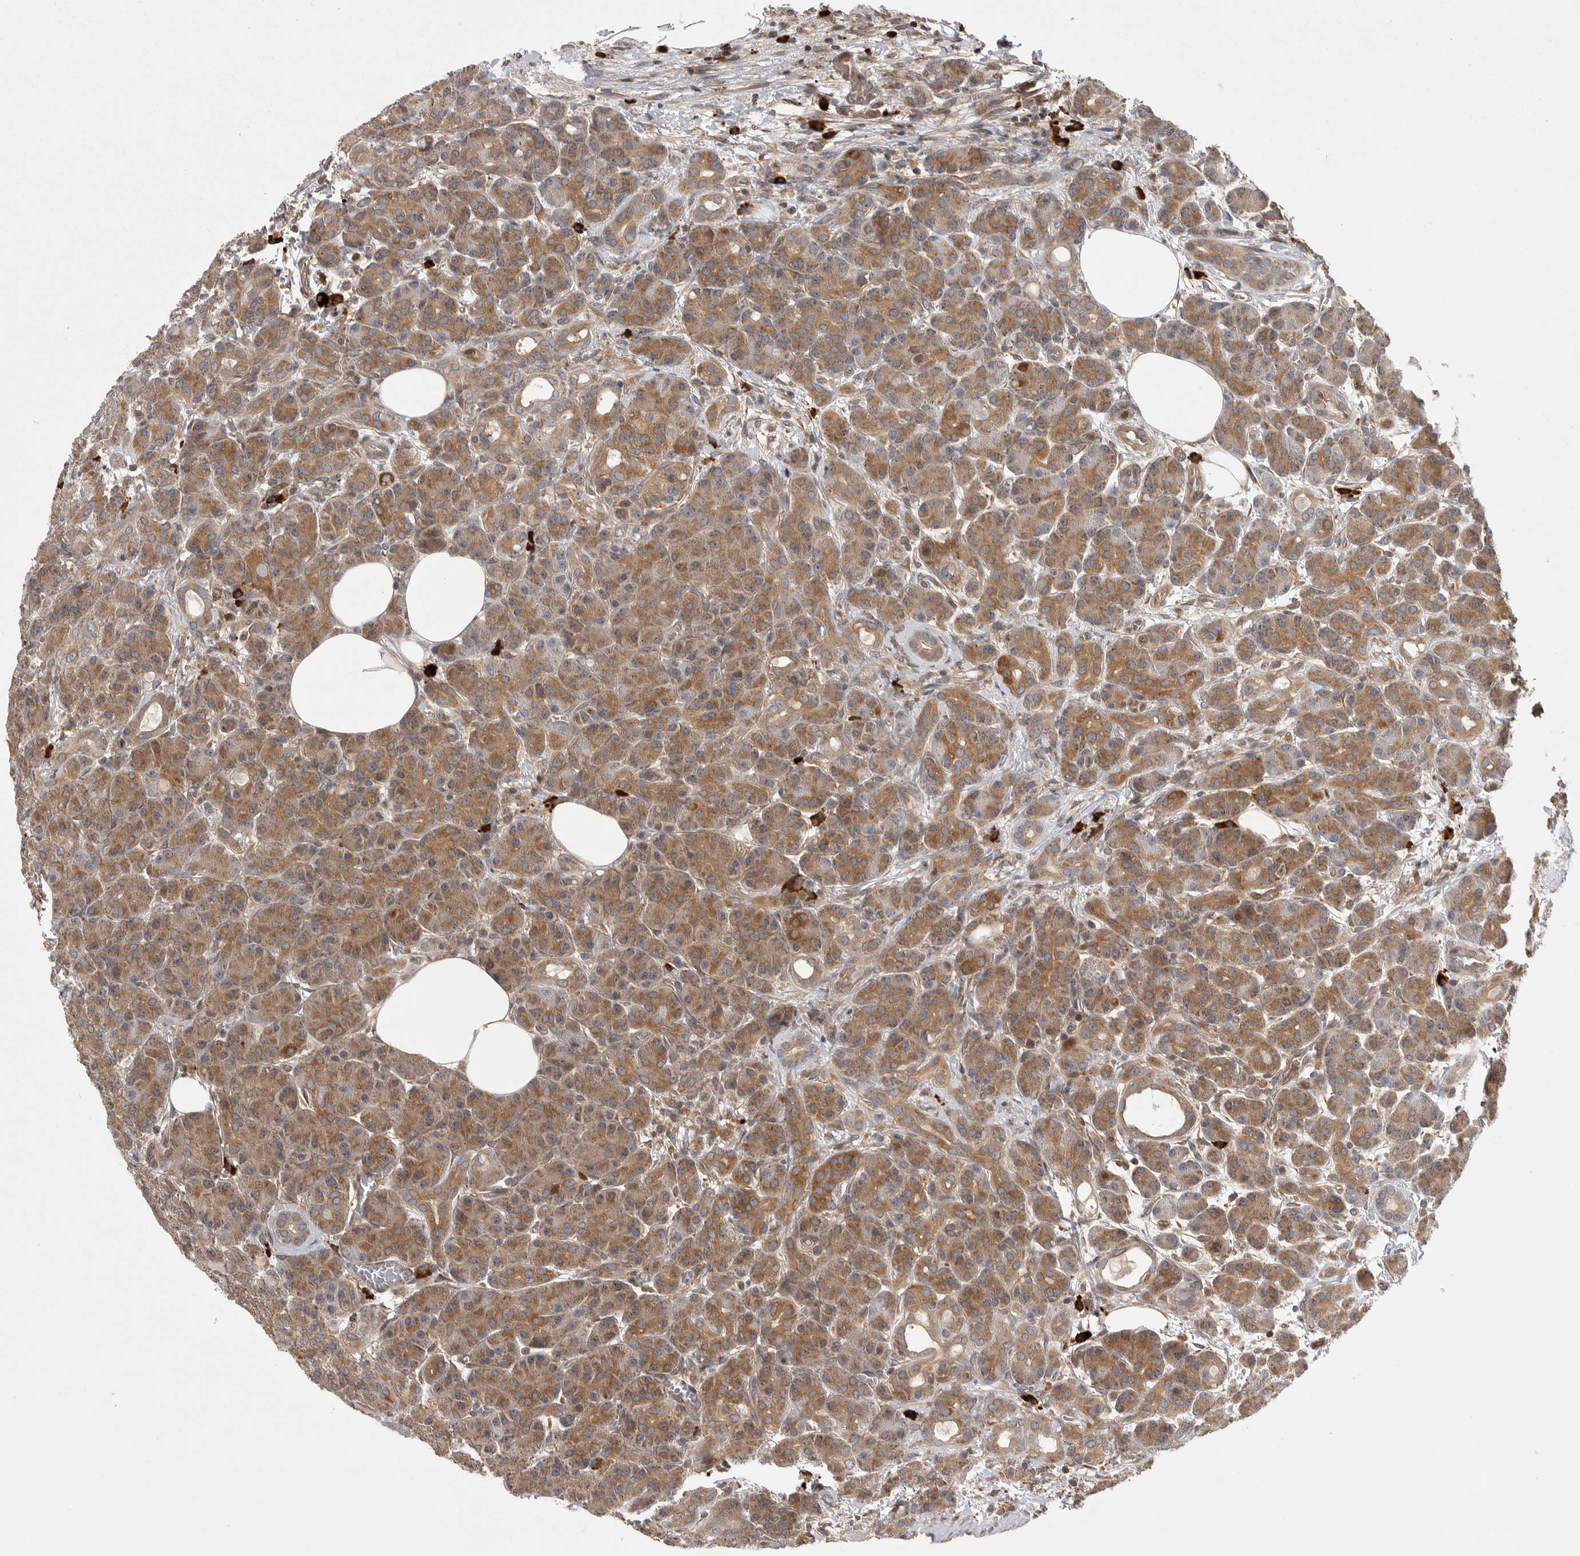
{"staining": {"intensity": "moderate", "quantity": ">75%", "location": "cytoplasmic/membranous,nuclear"}, "tissue": "pancreas", "cell_type": "Exocrine glandular cells", "image_type": "normal", "snomed": [{"axis": "morphology", "description": "Normal tissue, NOS"}, {"axis": "topography", "description": "Pancreas"}], "caption": "Brown immunohistochemical staining in normal pancreas displays moderate cytoplasmic/membranous,nuclear staining in about >75% of exocrine glandular cells. The protein of interest is stained brown, and the nuclei are stained in blue (DAB IHC with brightfield microscopy, high magnification).", "gene": "OXR1", "patient": {"sex": "male", "age": 63}}